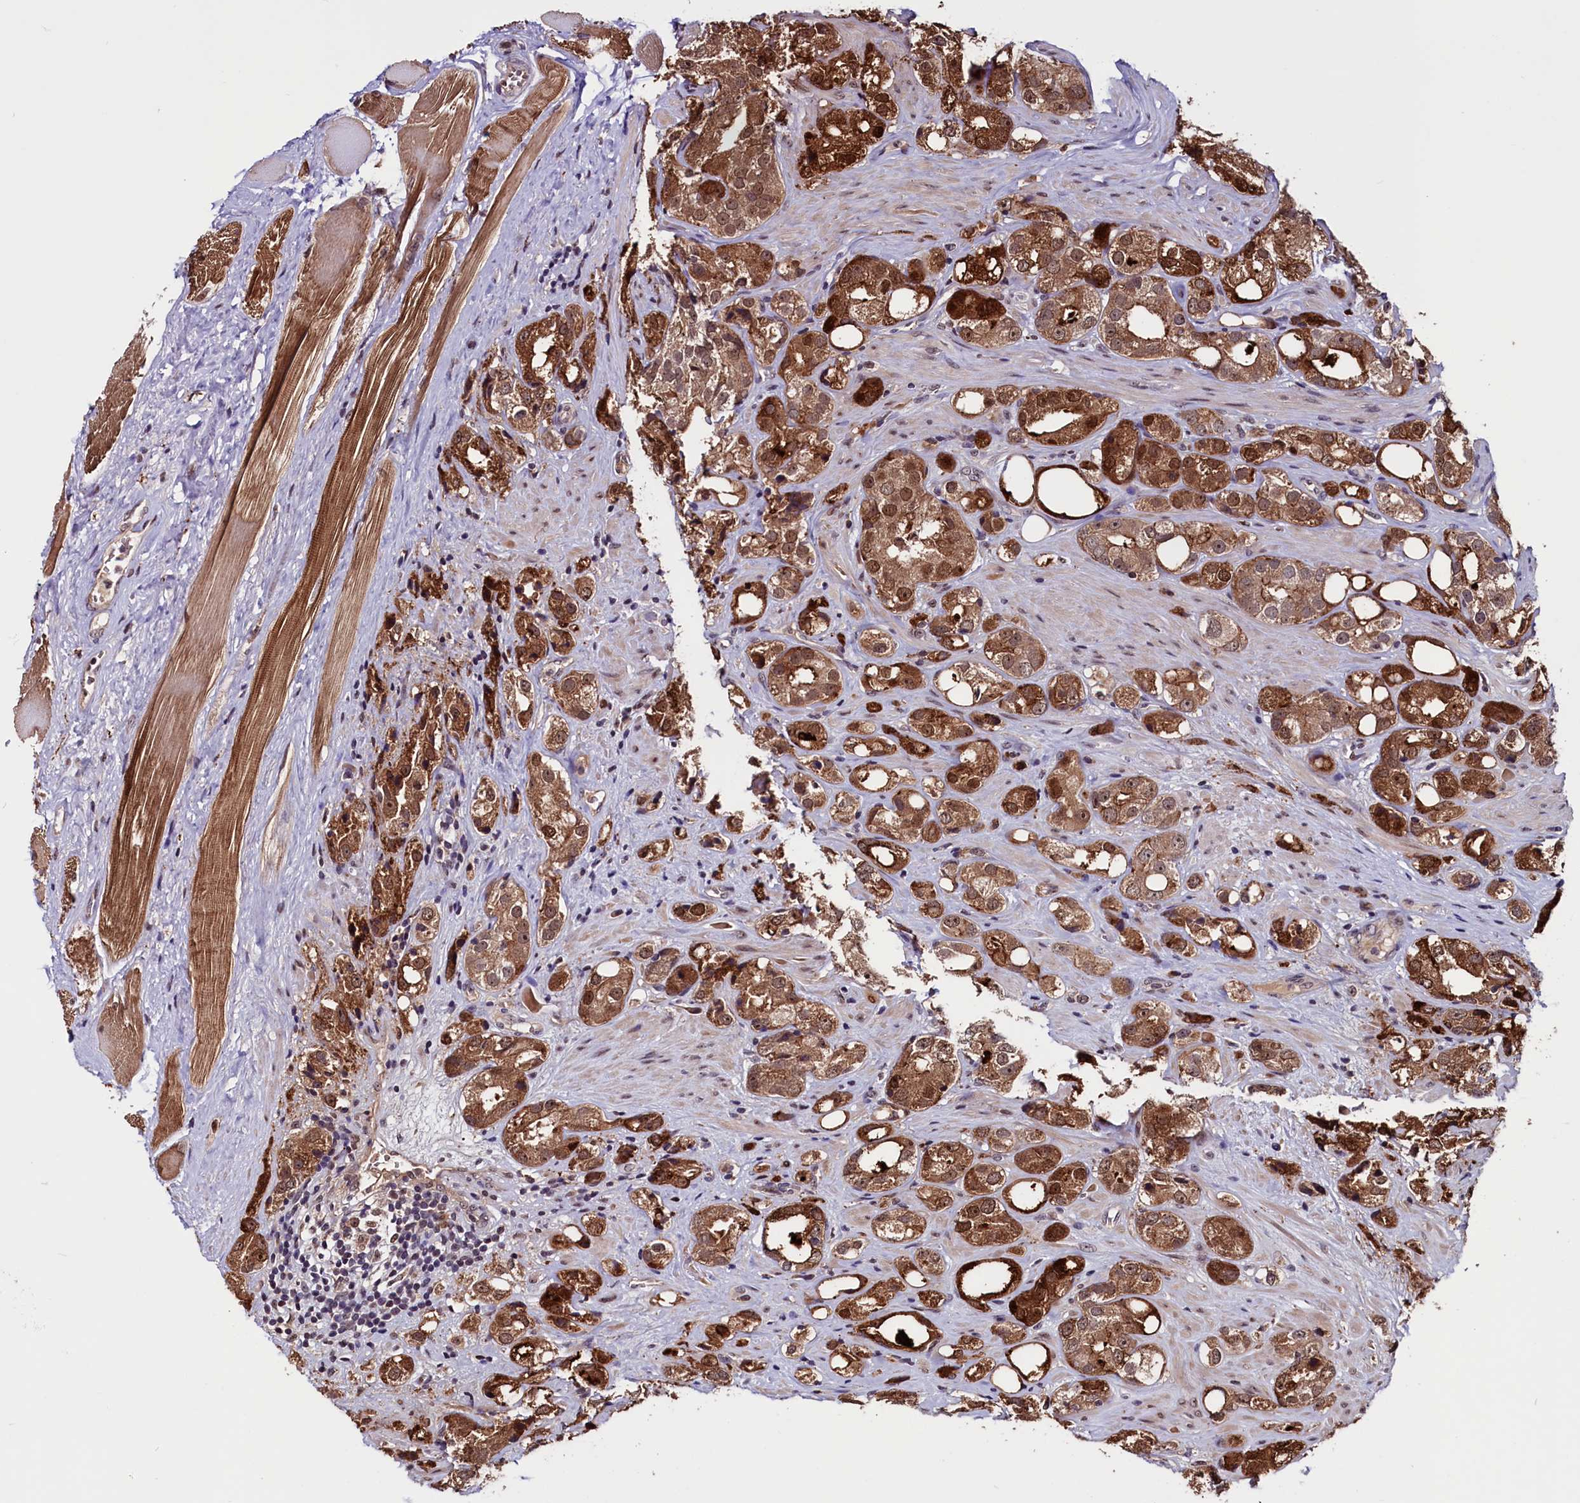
{"staining": {"intensity": "moderate", "quantity": ">75%", "location": "cytoplasmic/membranous,nuclear"}, "tissue": "prostate cancer", "cell_type": "Tumor cells", "image_type": "cancer", "snomed": [{"axis": "morphology", "description": "Adenocarcinoma, NOS"}, {"axis": "topography", "description": "Prostate"}], "caption": "Moderate cytoplasmic/membranous and nuclear protein positivity is appreciated in approximately >75% of tumor cells in prostate adenocarcinoma.", "gene": "RNMT", "patient": {"sex": "male", "age": 79}}